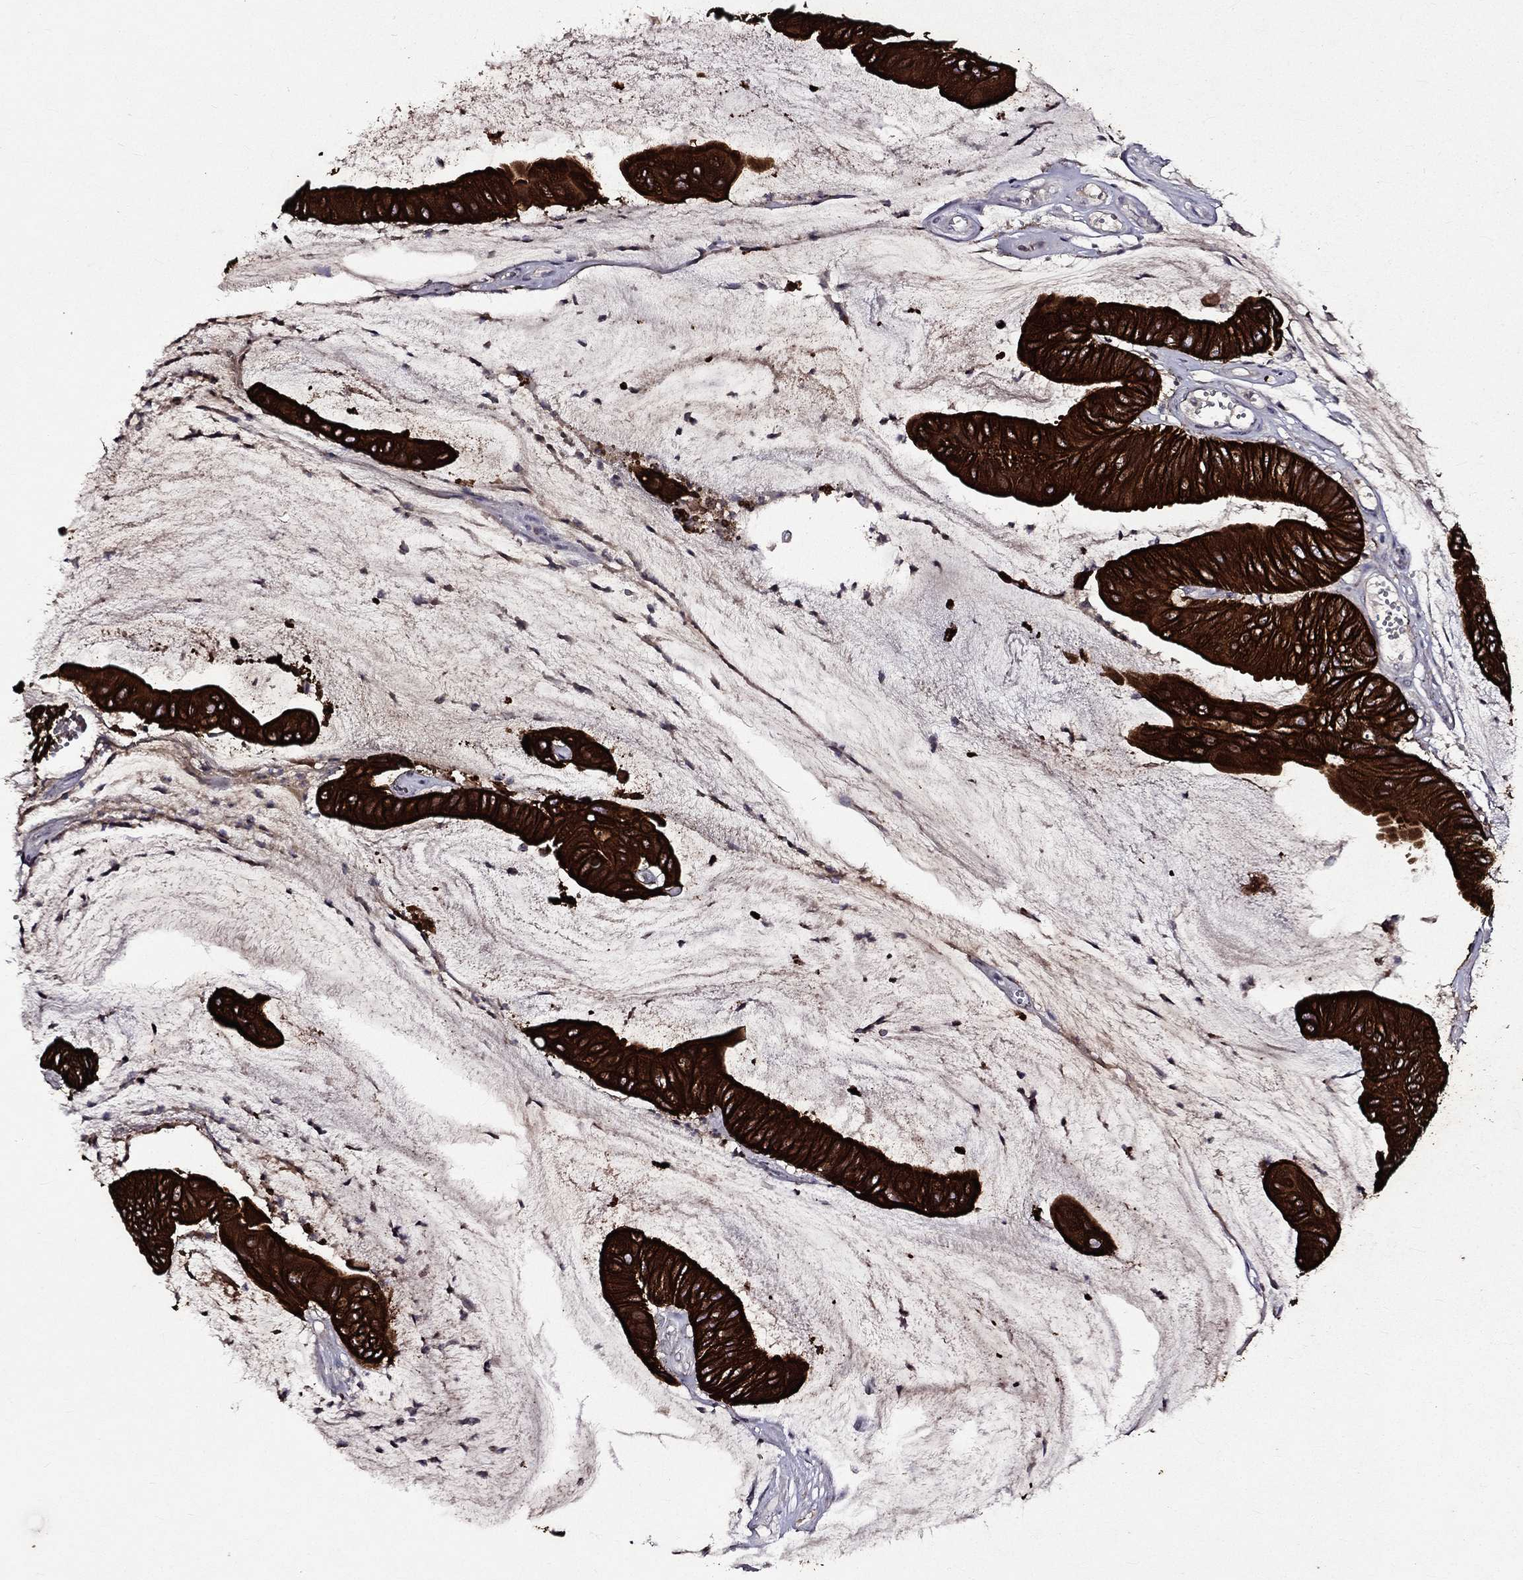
{"staining": {"intensity": "strong", "quantity": ">75%", "location": "cytoplasmic/membranous"}, "tissue": "colorectal cancer", "cell_type": "Tumor cells", "image_type": "cancer", "snomed": [{"axis": "morphology", "description": "Adenocarcinoma, NOS"}, {"axis": "topography", "description": "Colon"}], "caption": "Adenocarcinoma (colorectal) stained with a protein marker shows strong staining in tumor cells.", "gene": "KRT7", "patient": {"sex": "female", "age": 69}}